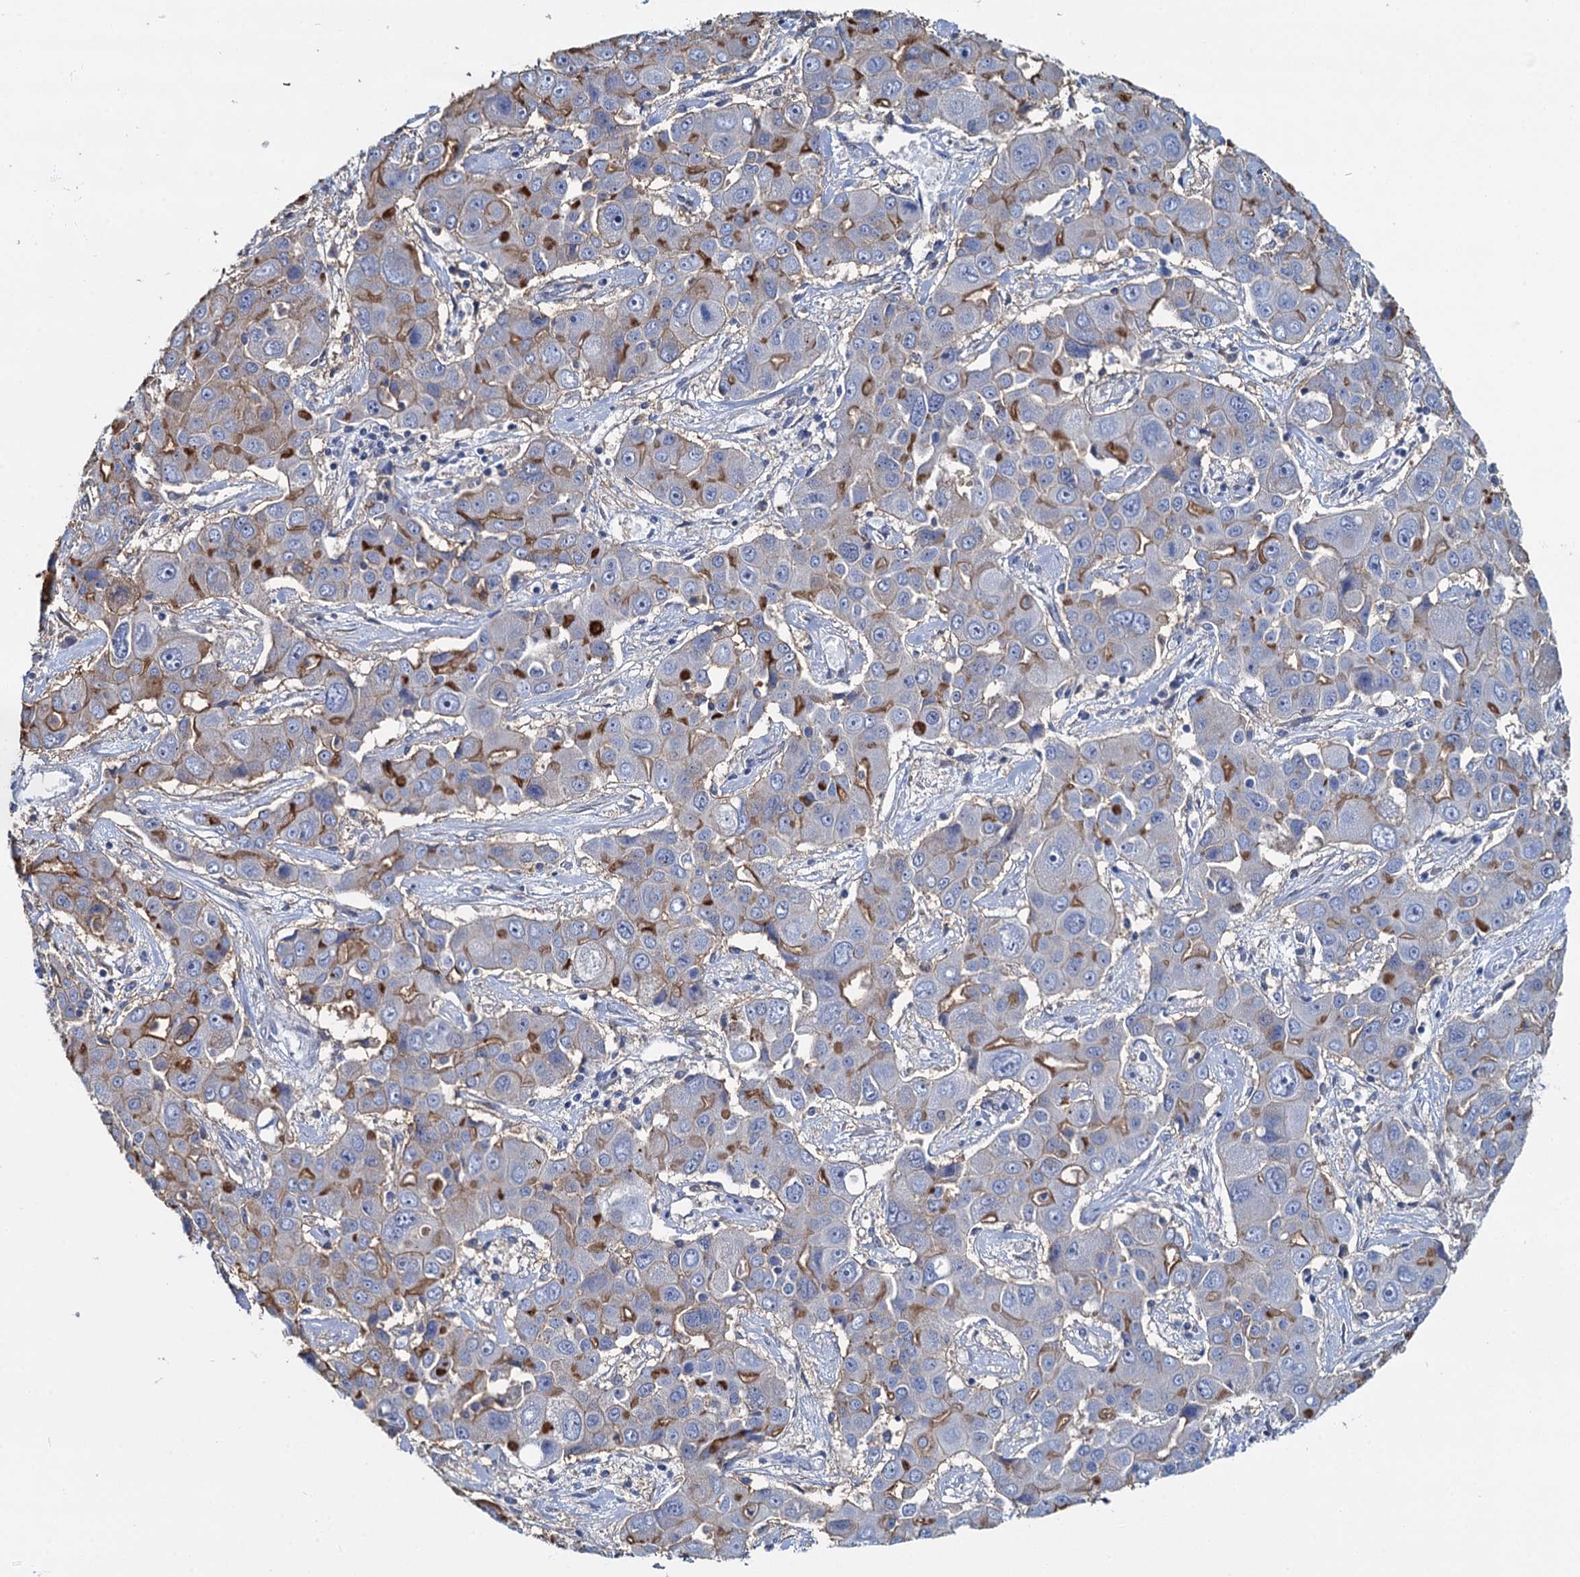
{"staining": {"intensity": "moderate", "quantity": "25%-75%", "location": "cytoplasmic/membranous"}, "tissue": "liver cancer", "cell_type": "Tumor cells", "image_type": "cancer", "snomed": [{"axis": "morphology", "description": "Cholangiocarcinoma"}, {"axis": "topography", "description": "Liver"}], "caption": "Immunohistochemical staining of cholangiocarcinoma (liver) reveals medium levels of moderate cytoplasmic/membranous staining in about 25%-75% of tumor cells.", "gene": "MIOX", "patient": {"sex": "male", "age": 67}}